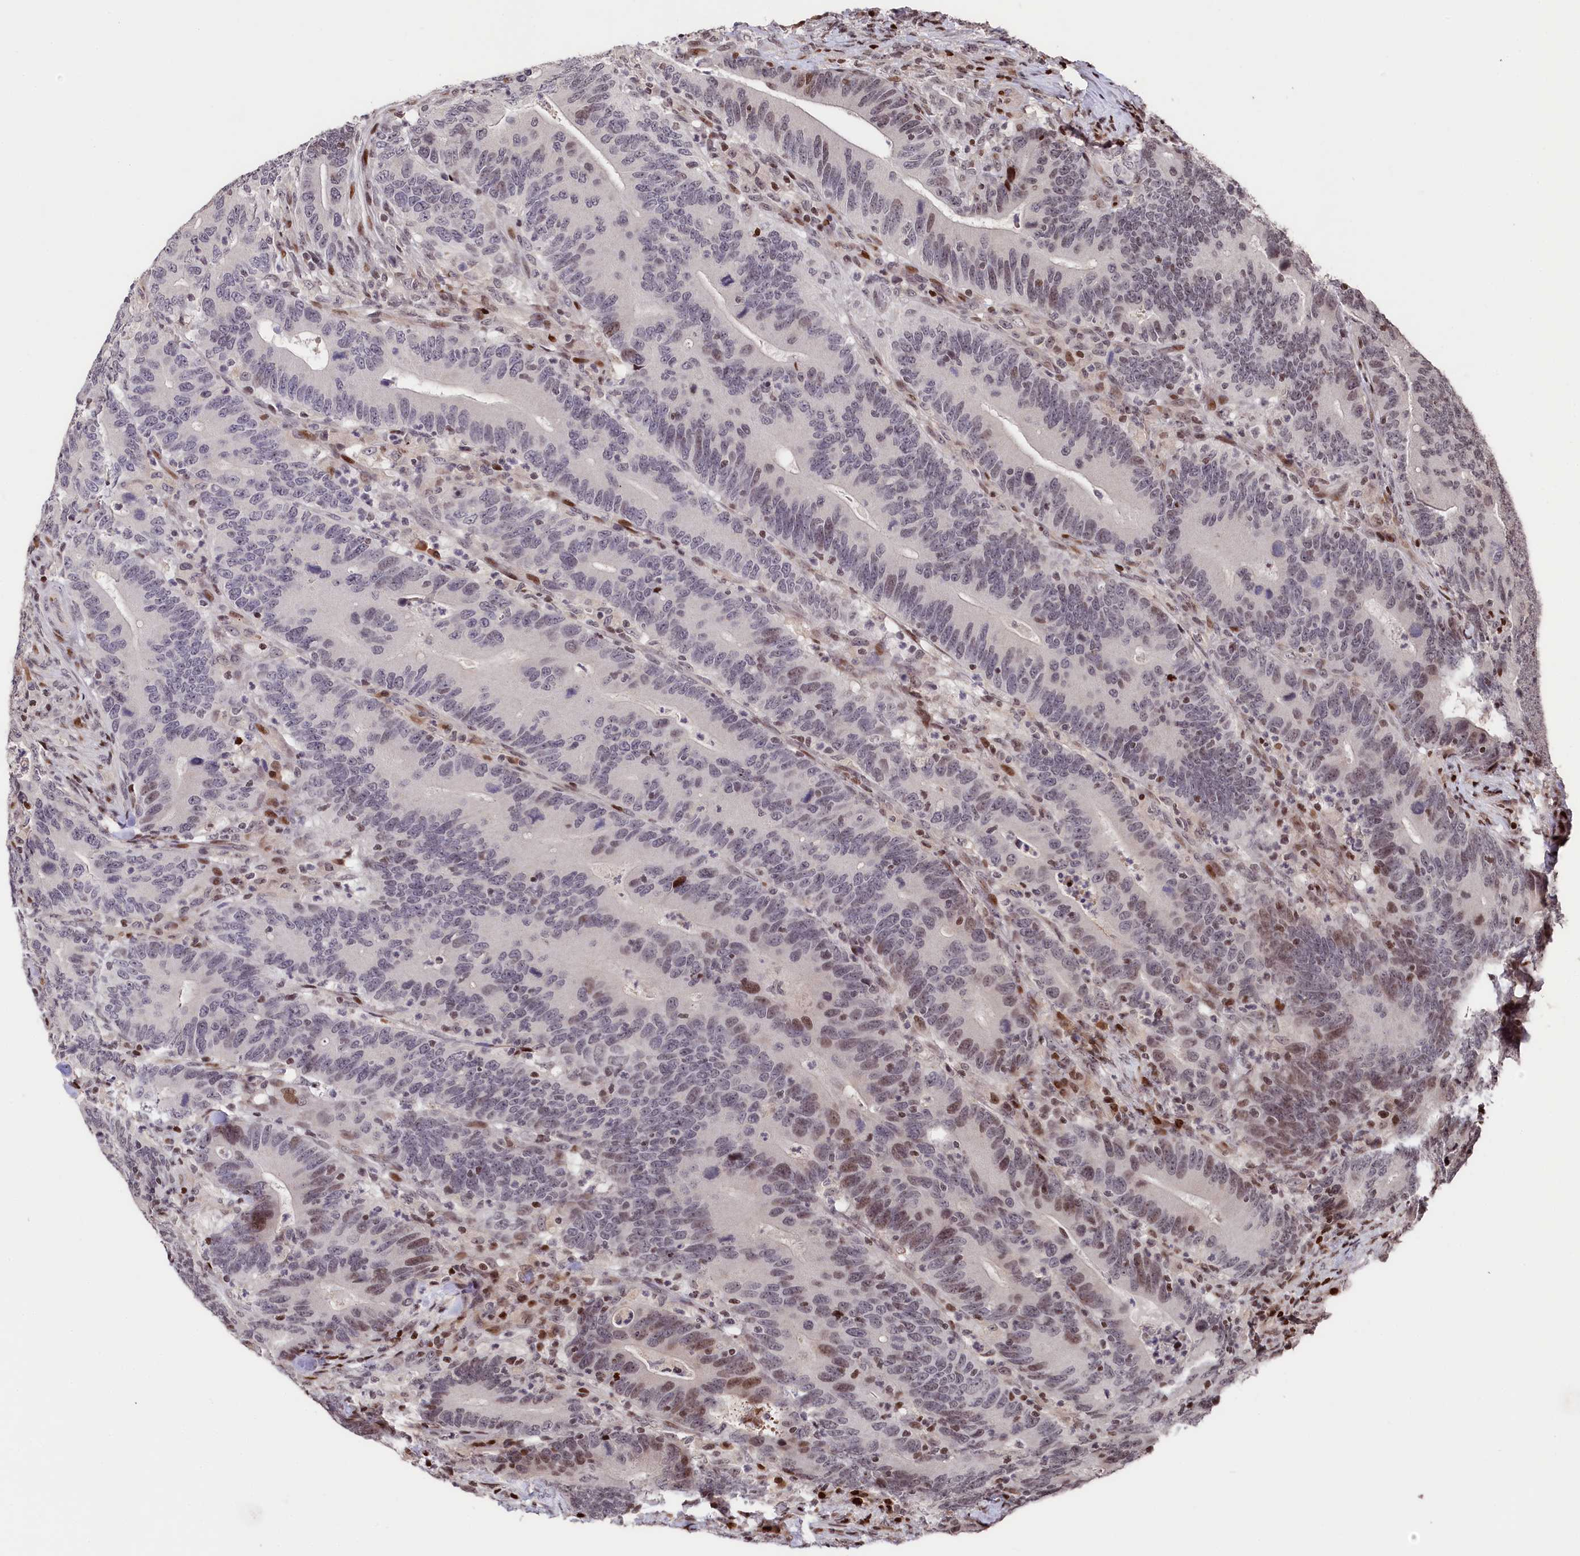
{"staining": {"intensity": "moderate", "quantity": "<25%", "location": "nuclear"}, "tissue": "colorectal cancer", "cell_type": "Tumor cells", "image_type": "cancer", "snomed": [{"axis": "morphology", "description": "Adenocarcinoma, NOS"}, {"axis": "topography", "description": "Colon"}], "caption": "Immunohistochemistry (DAB (3,3'-diaminobenzidine)) staining of human colorectal cancer (adenocarcinoma) demonstrates moderate nuclear protein staining in approximately <25% of tumor cells.", "gene": "MCF2L2", "patient": {"sex": "female", "age": 66}}